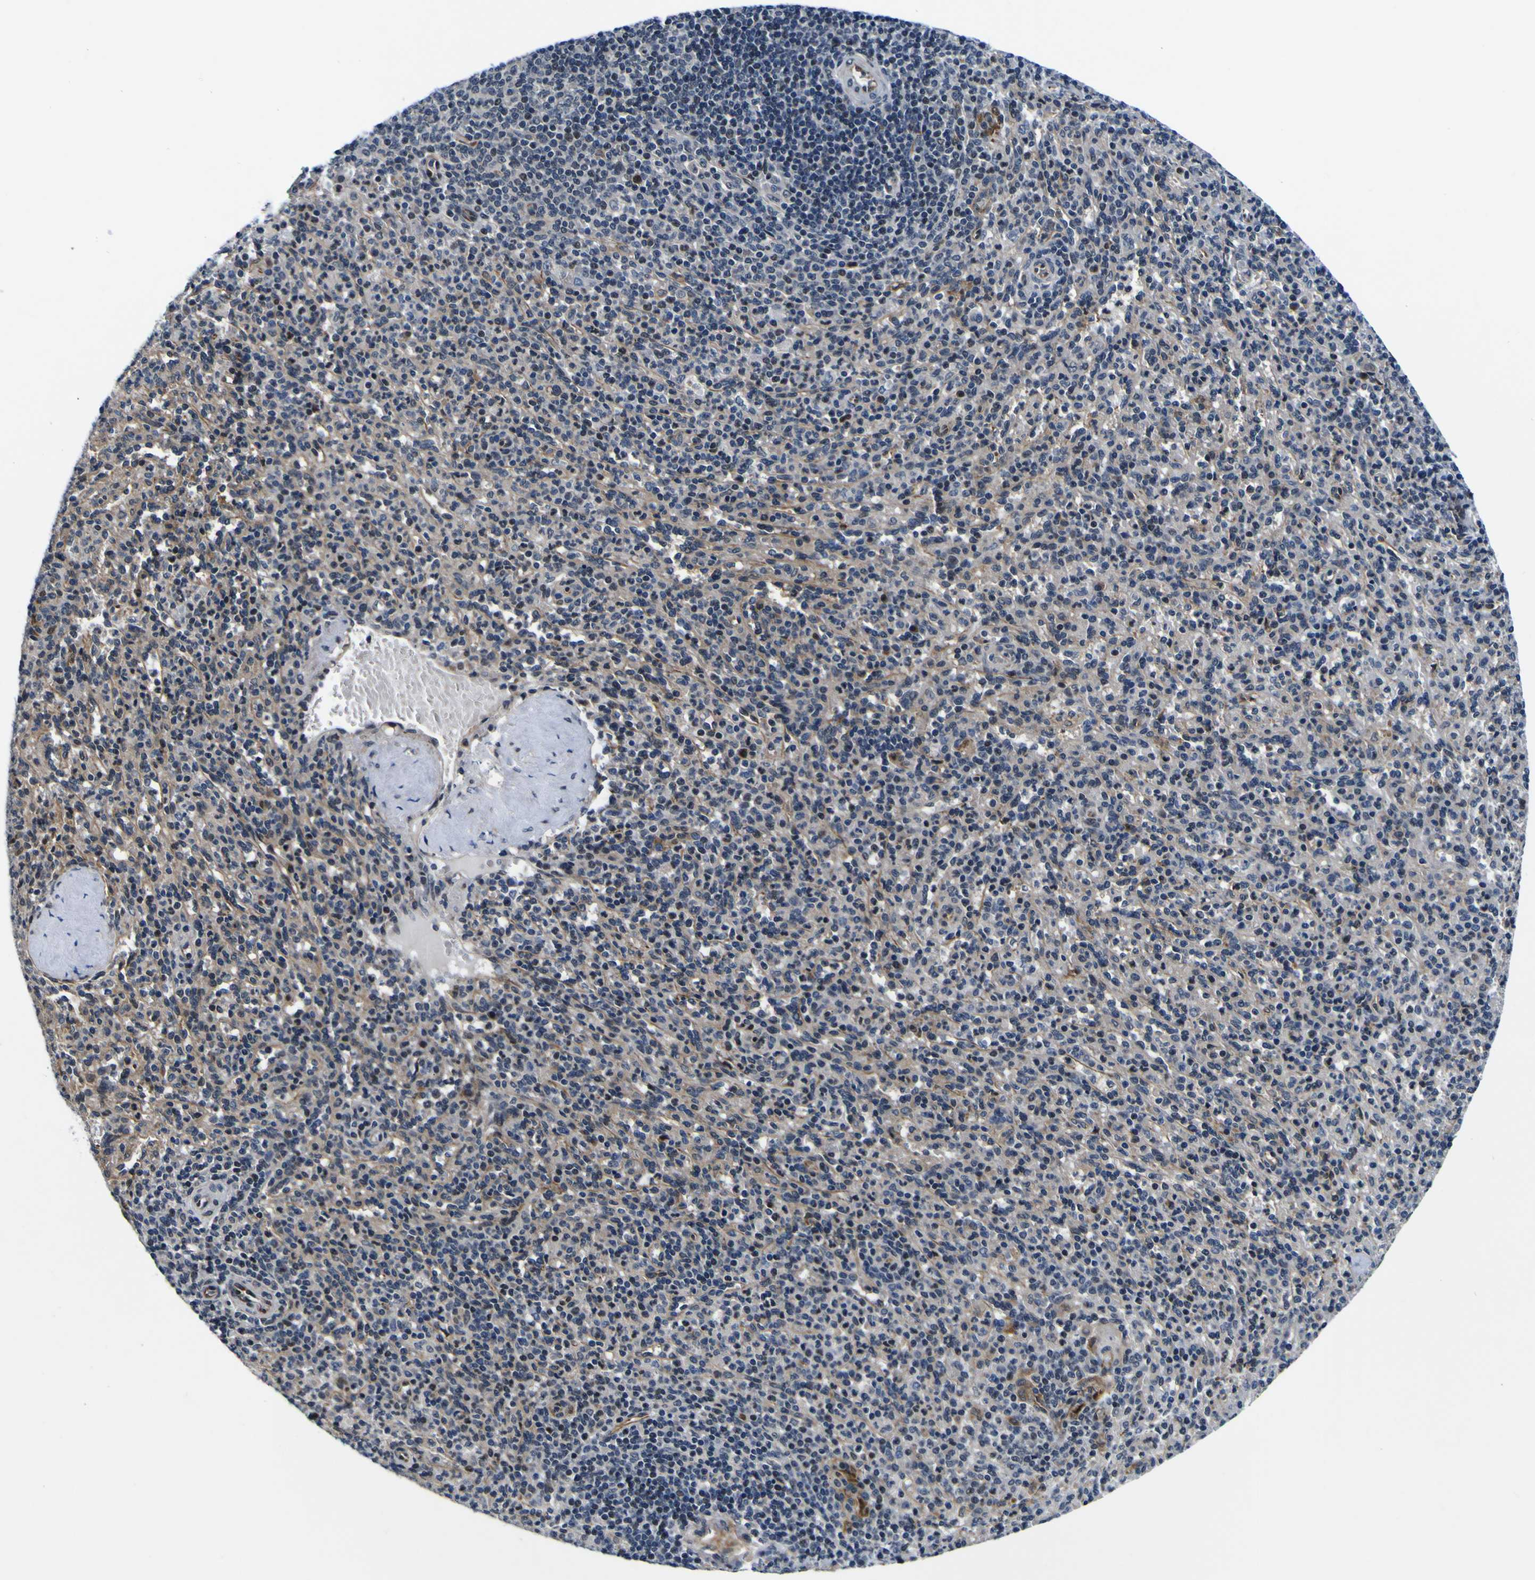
{"staining": {"intensity": "weak", "quantity": "25%-75%", "location": "cytoplasmic/membranous"}, "tissue": "spleen", "cell_type": "Cells in red pulp", "image_type": "normal", "snomed": [{"axis": "morphology", "description": "Normal tissue, NOS"}, {"axis": "topography", "description": "Spleen"}], "caption": "Immunohistochemistry photomicrograph of benign human spleen stained for a protein (brown), which displays low levels of weak cytoplasmic/membranous expression in approximately 25%-75% of cells in red pulp.", "gene": "POSTN", "patient": {"sex": "male", "age": 36}}